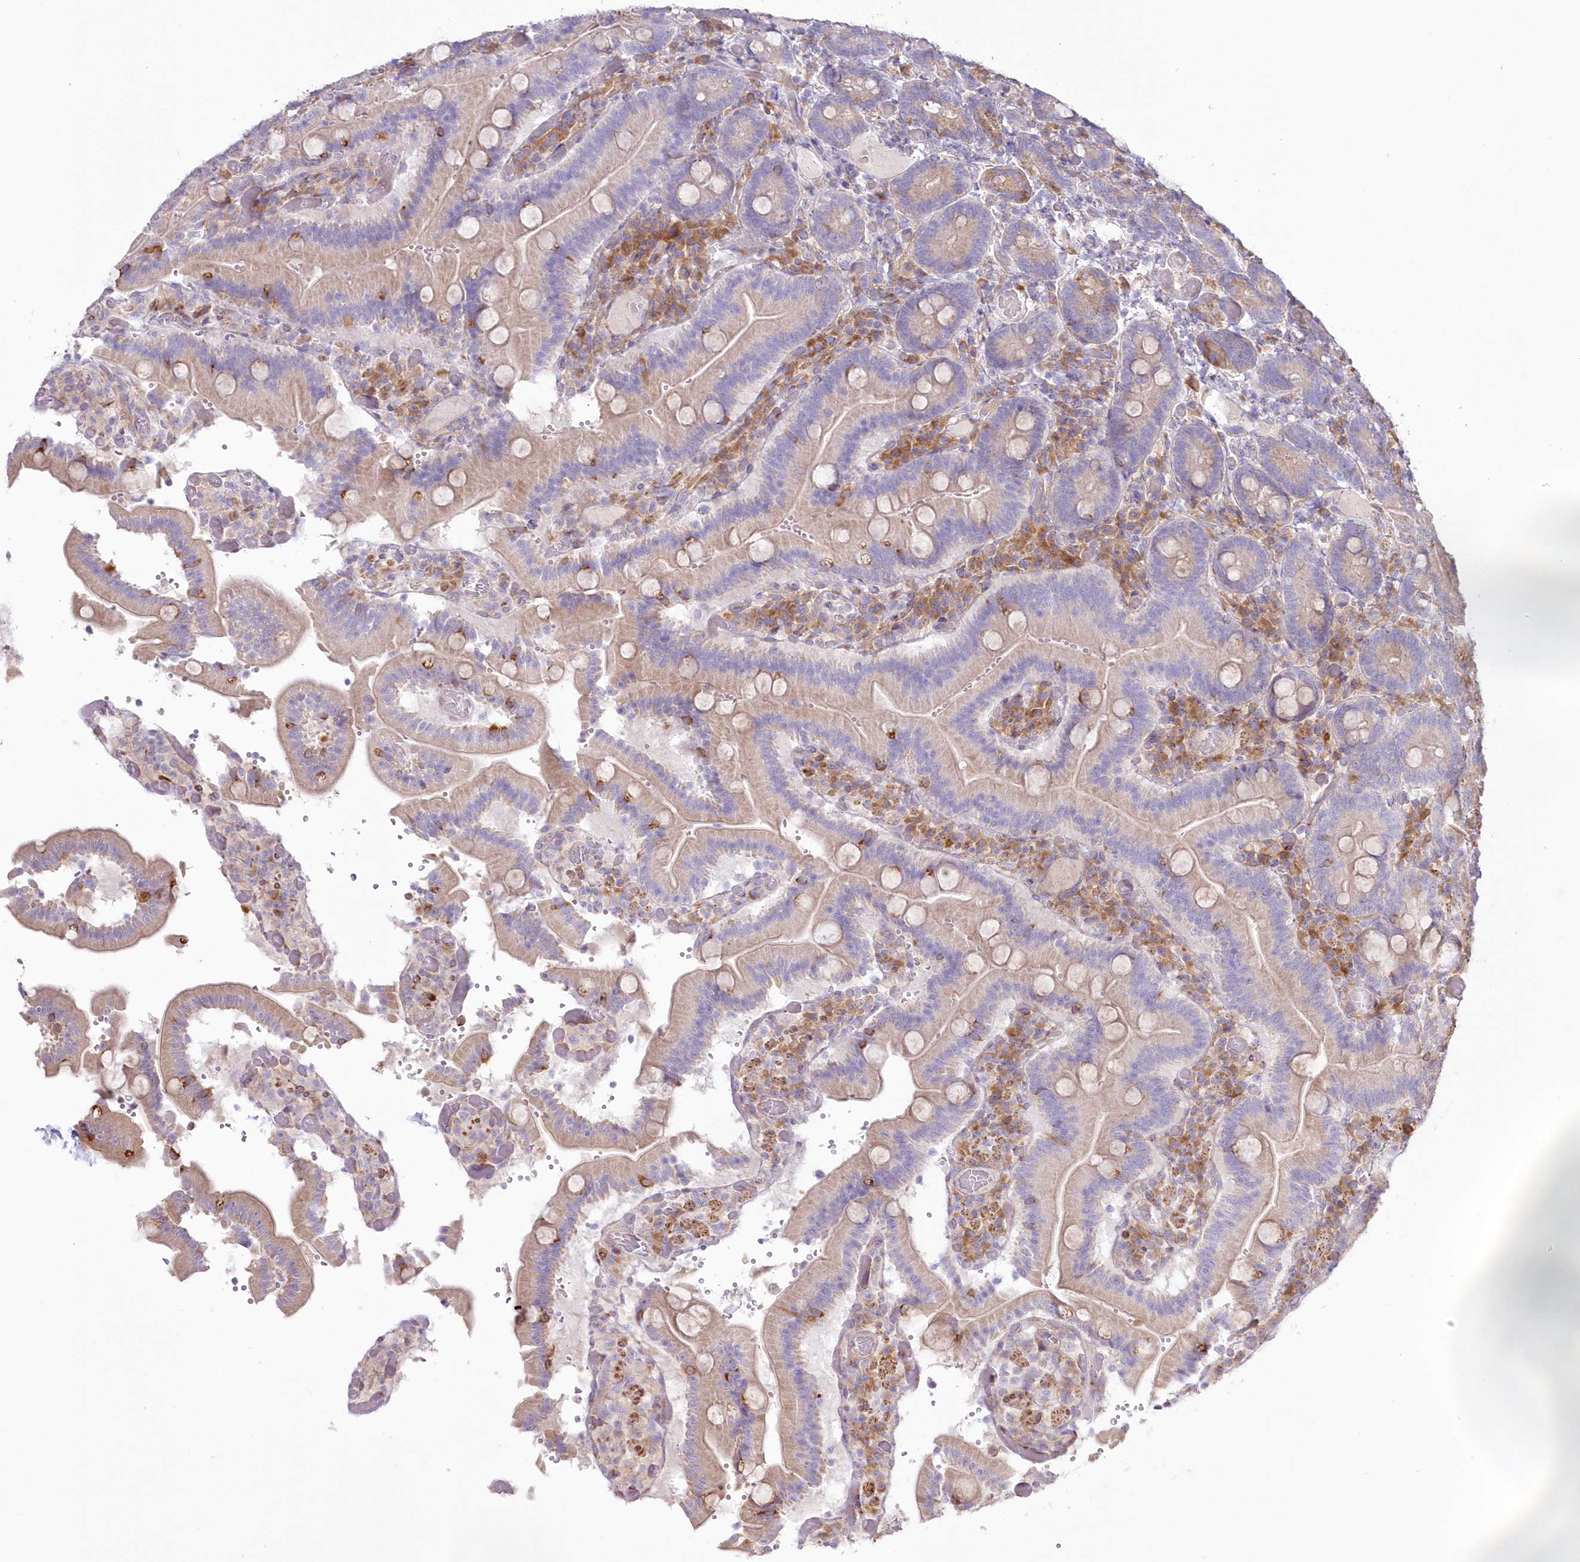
{"staining": {"intensity": "moderate", "quantity": "25%-75%", "location": "cytoplasmic/membranous"}, "tissue": "duodenum", "cell_type": "Glandular cells", "image_type": "normal", "snomed": [{"axis": "morphology", "description": "Normal tissue, NOS"}, {"axis": "topography", "description": "Duodenum"}], "caption": "Immunohistochemistry micrograph of benign human duodenum stained for a protein (brown), which reveals medium levels of moderate cytoplasmic/membranous expression in approximately 25%-75% of glandular cells.", "gene": "ARFGEF3", "patient": {"sex": "female", "age": 62}}